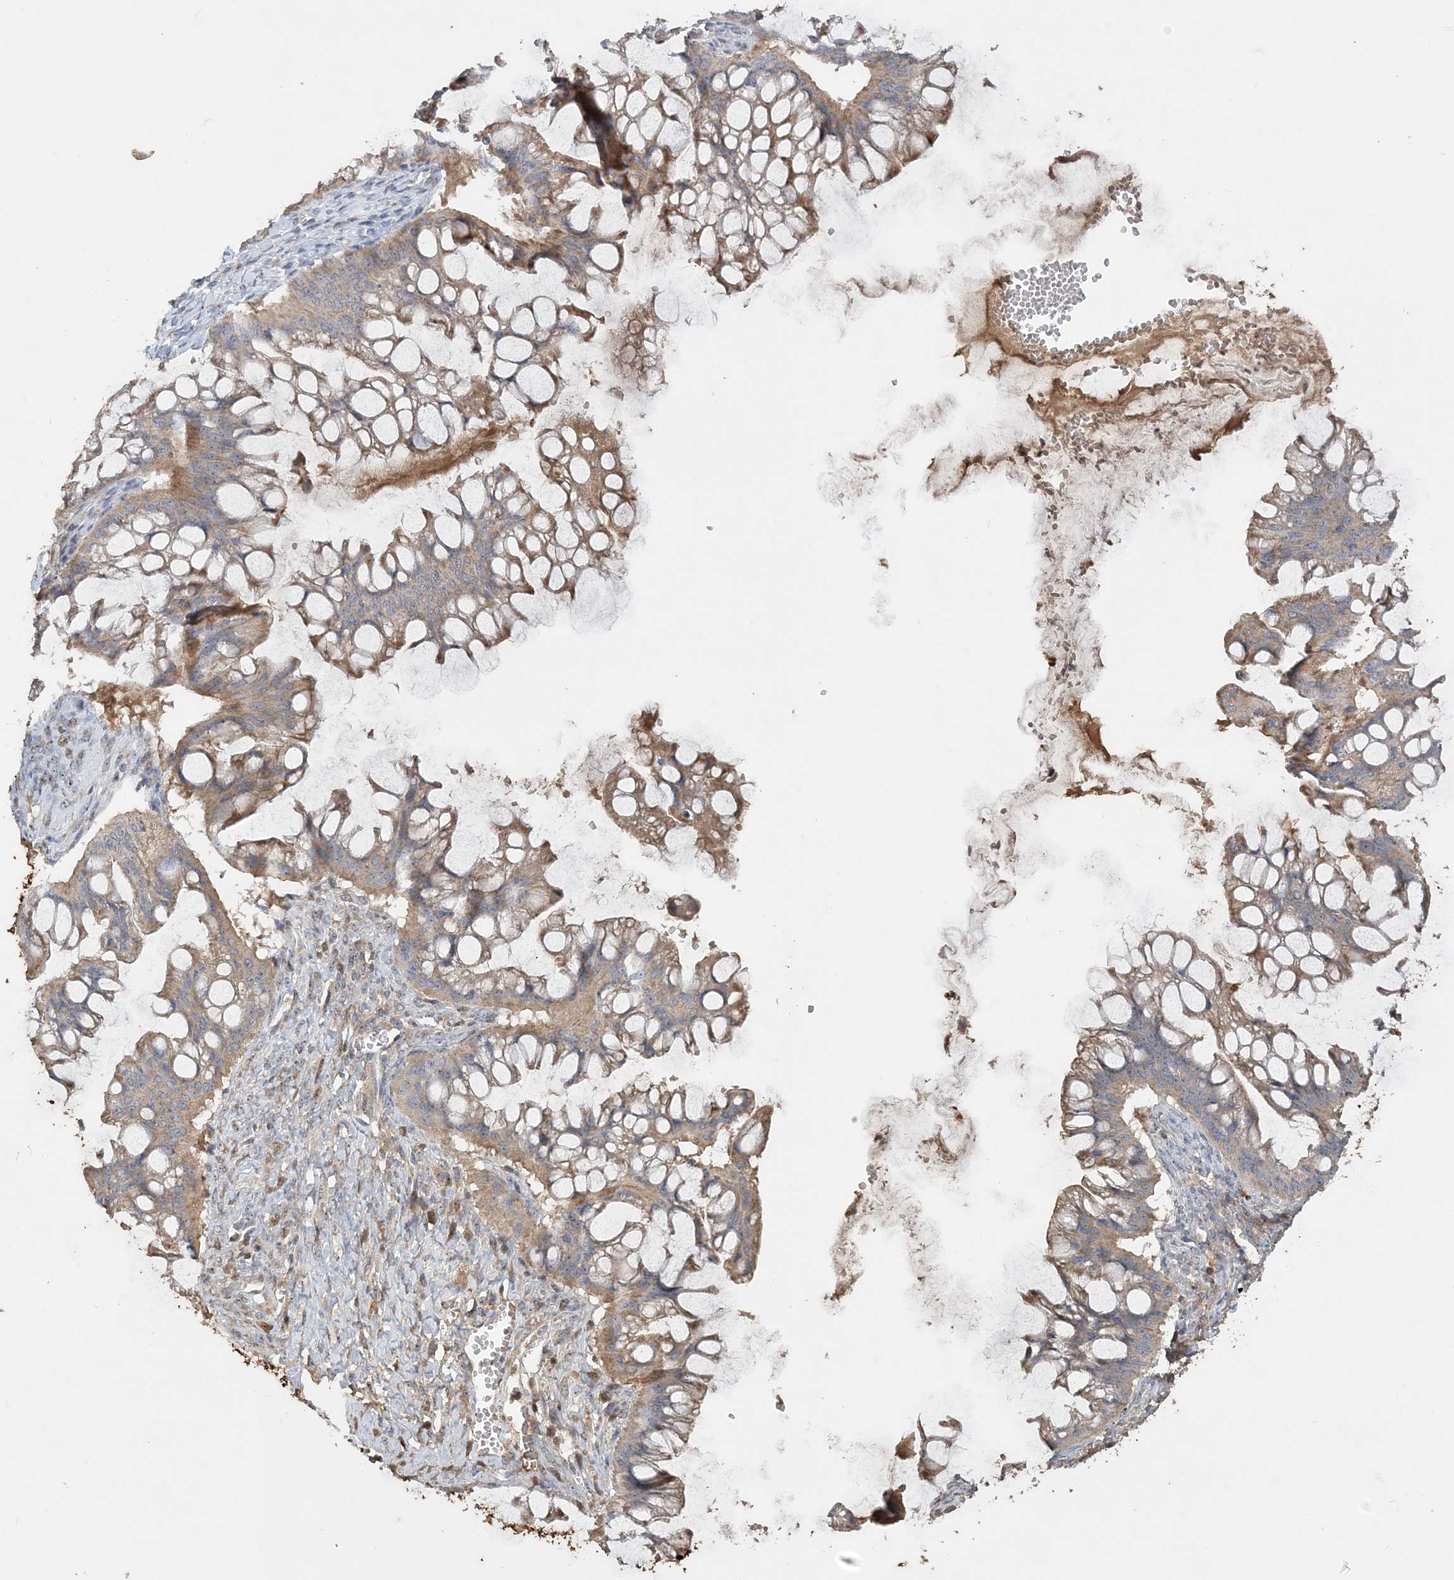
{"staining": {"intensity": "moderate", "quantity": ">75%", "location": "cytoplasmic/membranous"}, "tissue": "ovarian cancer", "cell_type": "Tumor cells", "image_type": "cancer", "snomed": [{"axis": "morphology", "description": "Cystadenocarcinoma, mucinous, NOS"}, {"axis": "topography", "description": "Ovary"}], "caption": "This is a histology image of IHC staining of ovarian cancer (mucinous cystadenocarcinoma), which shows moderate staining in the cytoplasmic/membranous of tumor cells.", "gene": "GRINA", "patient": {"sex": "female", "age": 73}}